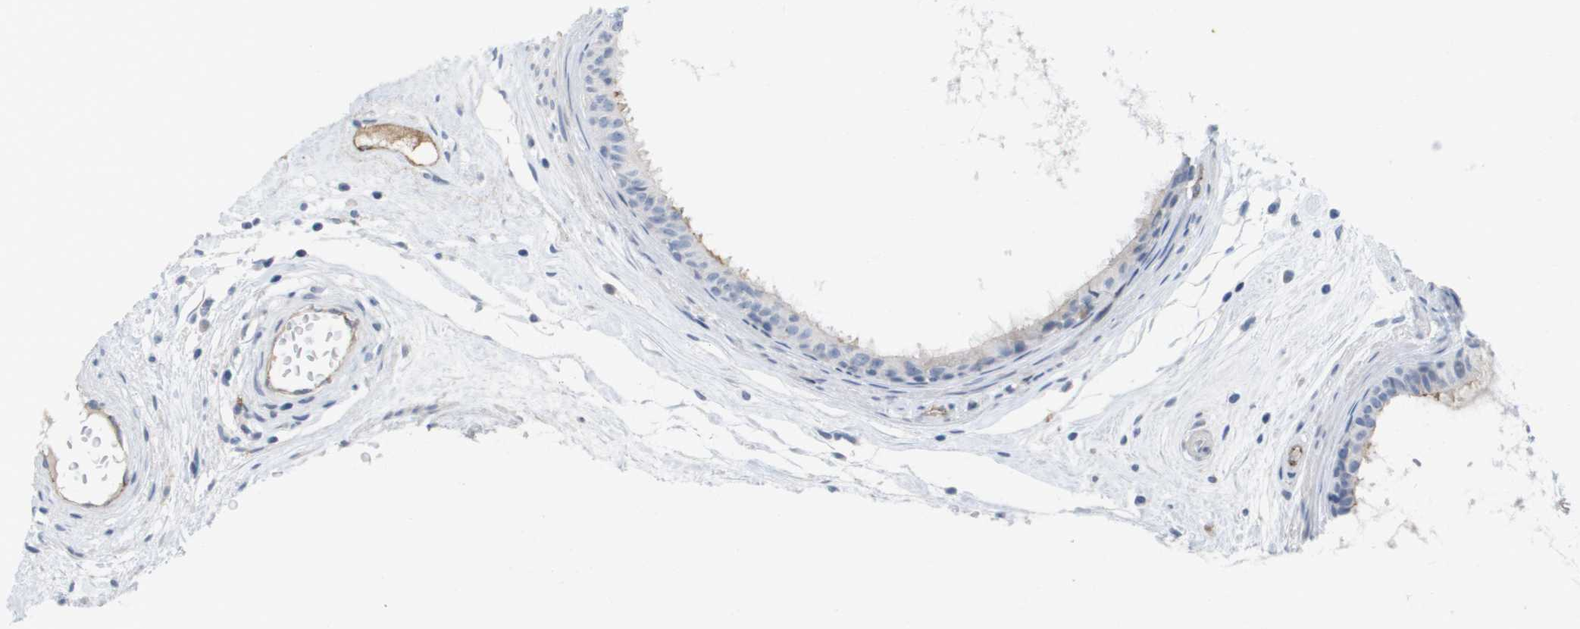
{"staining": {"intensity": "negative", "quantity": "none", "location": "none"}, "tissue": "epididymis", "cell_type": "Glandular cells", "image_type": "normal", "snomed": [{"axis": "morphology", "description": "Normal tissue, NOS"}, {"axis": "morphology", "description": "Inflammation, NOS"}, {"axis": "topography", "description": "Epididymis"}], "caption": "Immunohistochemistry image of unremarkable epididymis: epididymis stained with DAB shows no significant protein positivity in glandular cells. (DAB (3,3'-diaminobenzidine) immunohistochemistry (IHC), high magnification).", "gene": "ANGPT2", "patient": {"sex": "male", "age": 85}}